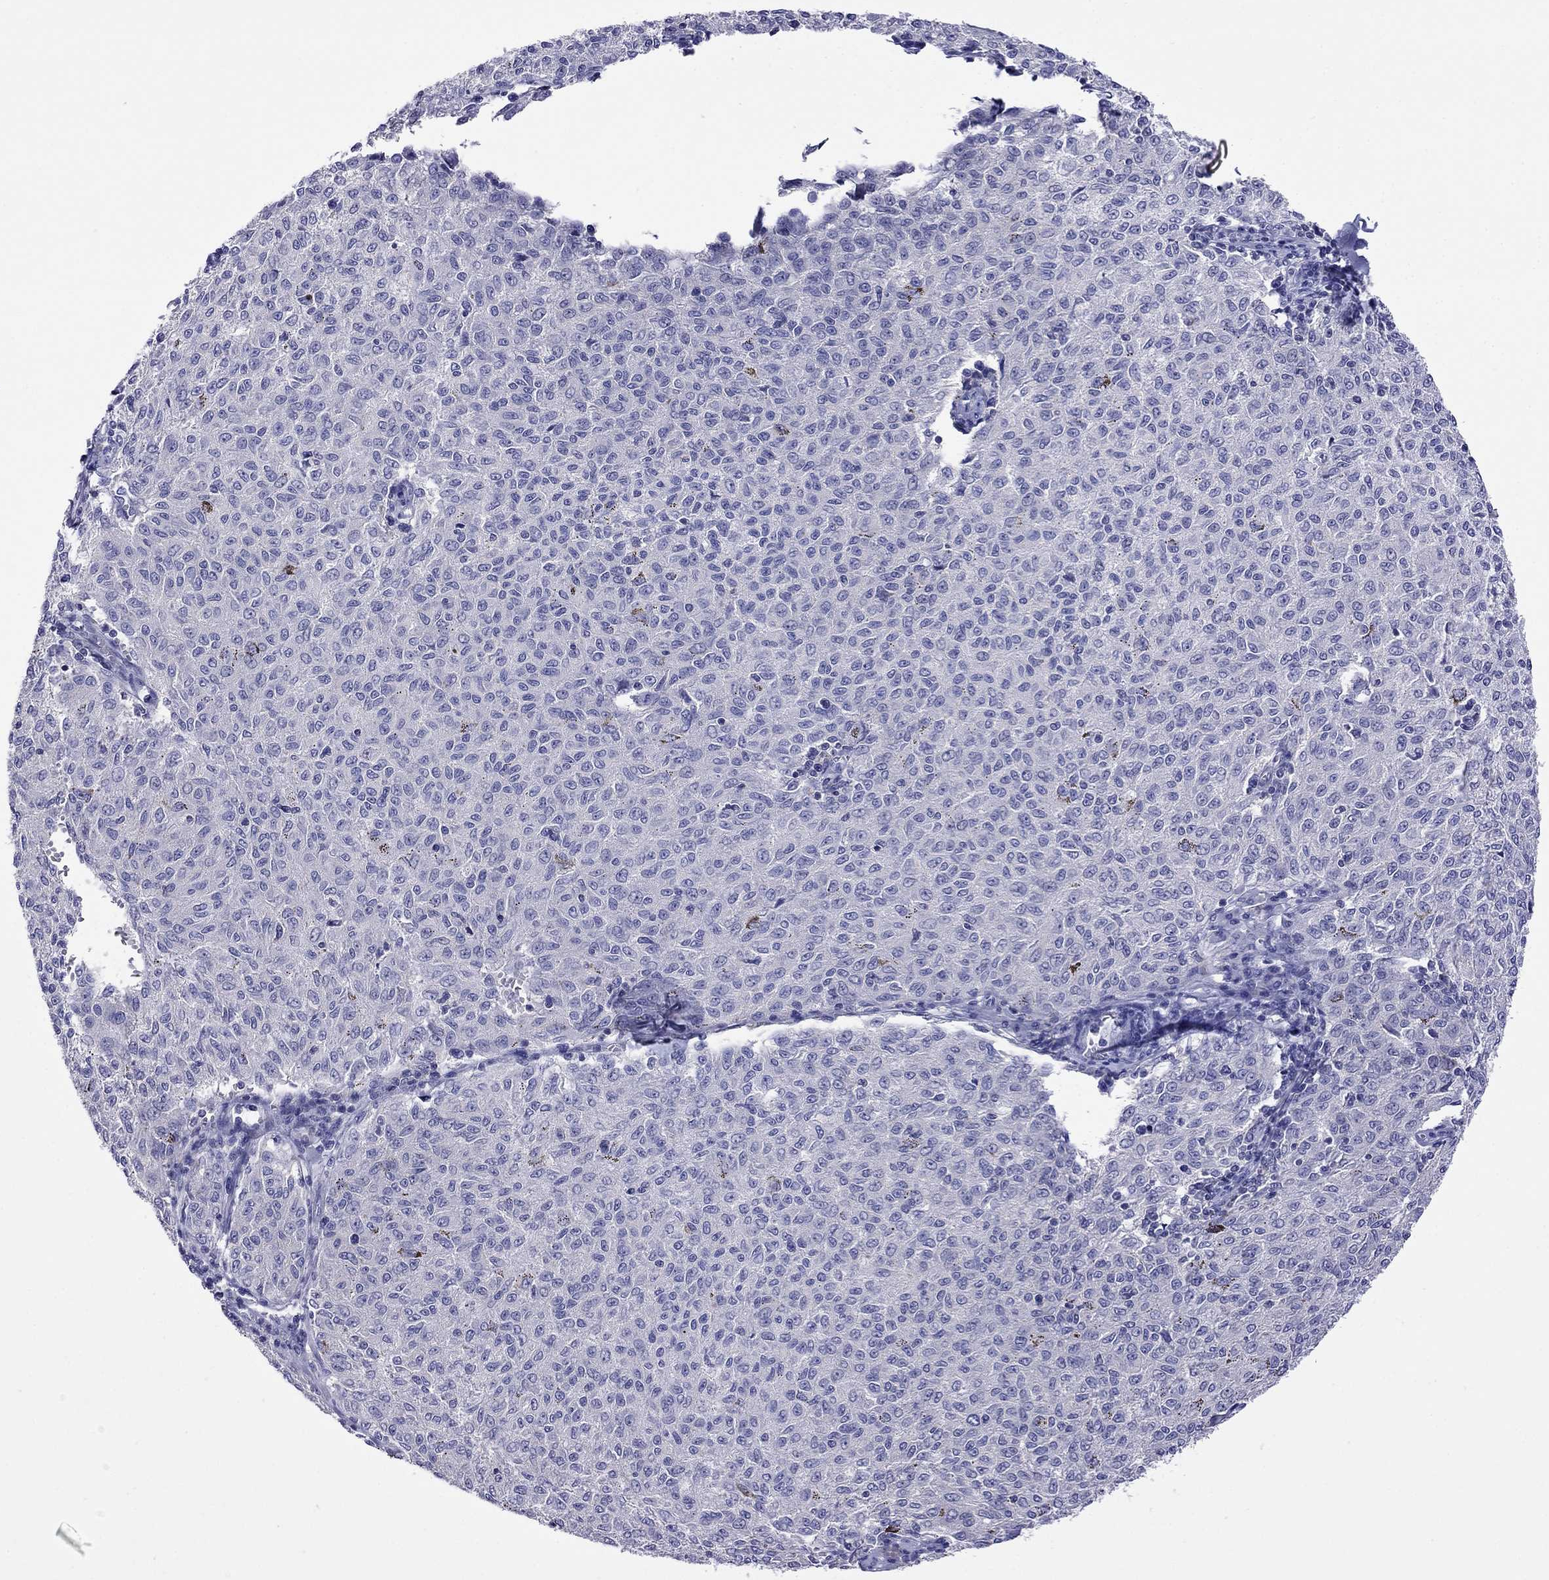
{"staining": {"intensity": "negative", "quantity": "none", "location": "none"}, "tissue": "melanoma", "cell_type": "Tumor cells", "image_type": "cancer", "snomed": [{"axis": "morphology", "description": "Malignant melanoma, NOS"}, {"axis": "topography", "description": "Skin"}], "caption": "Immunohistochemistry (IHC) of human melanoma displays no positivity in tumor cells.", "gene": "STAR", "patient": {"sex": "female", "age": 72}}